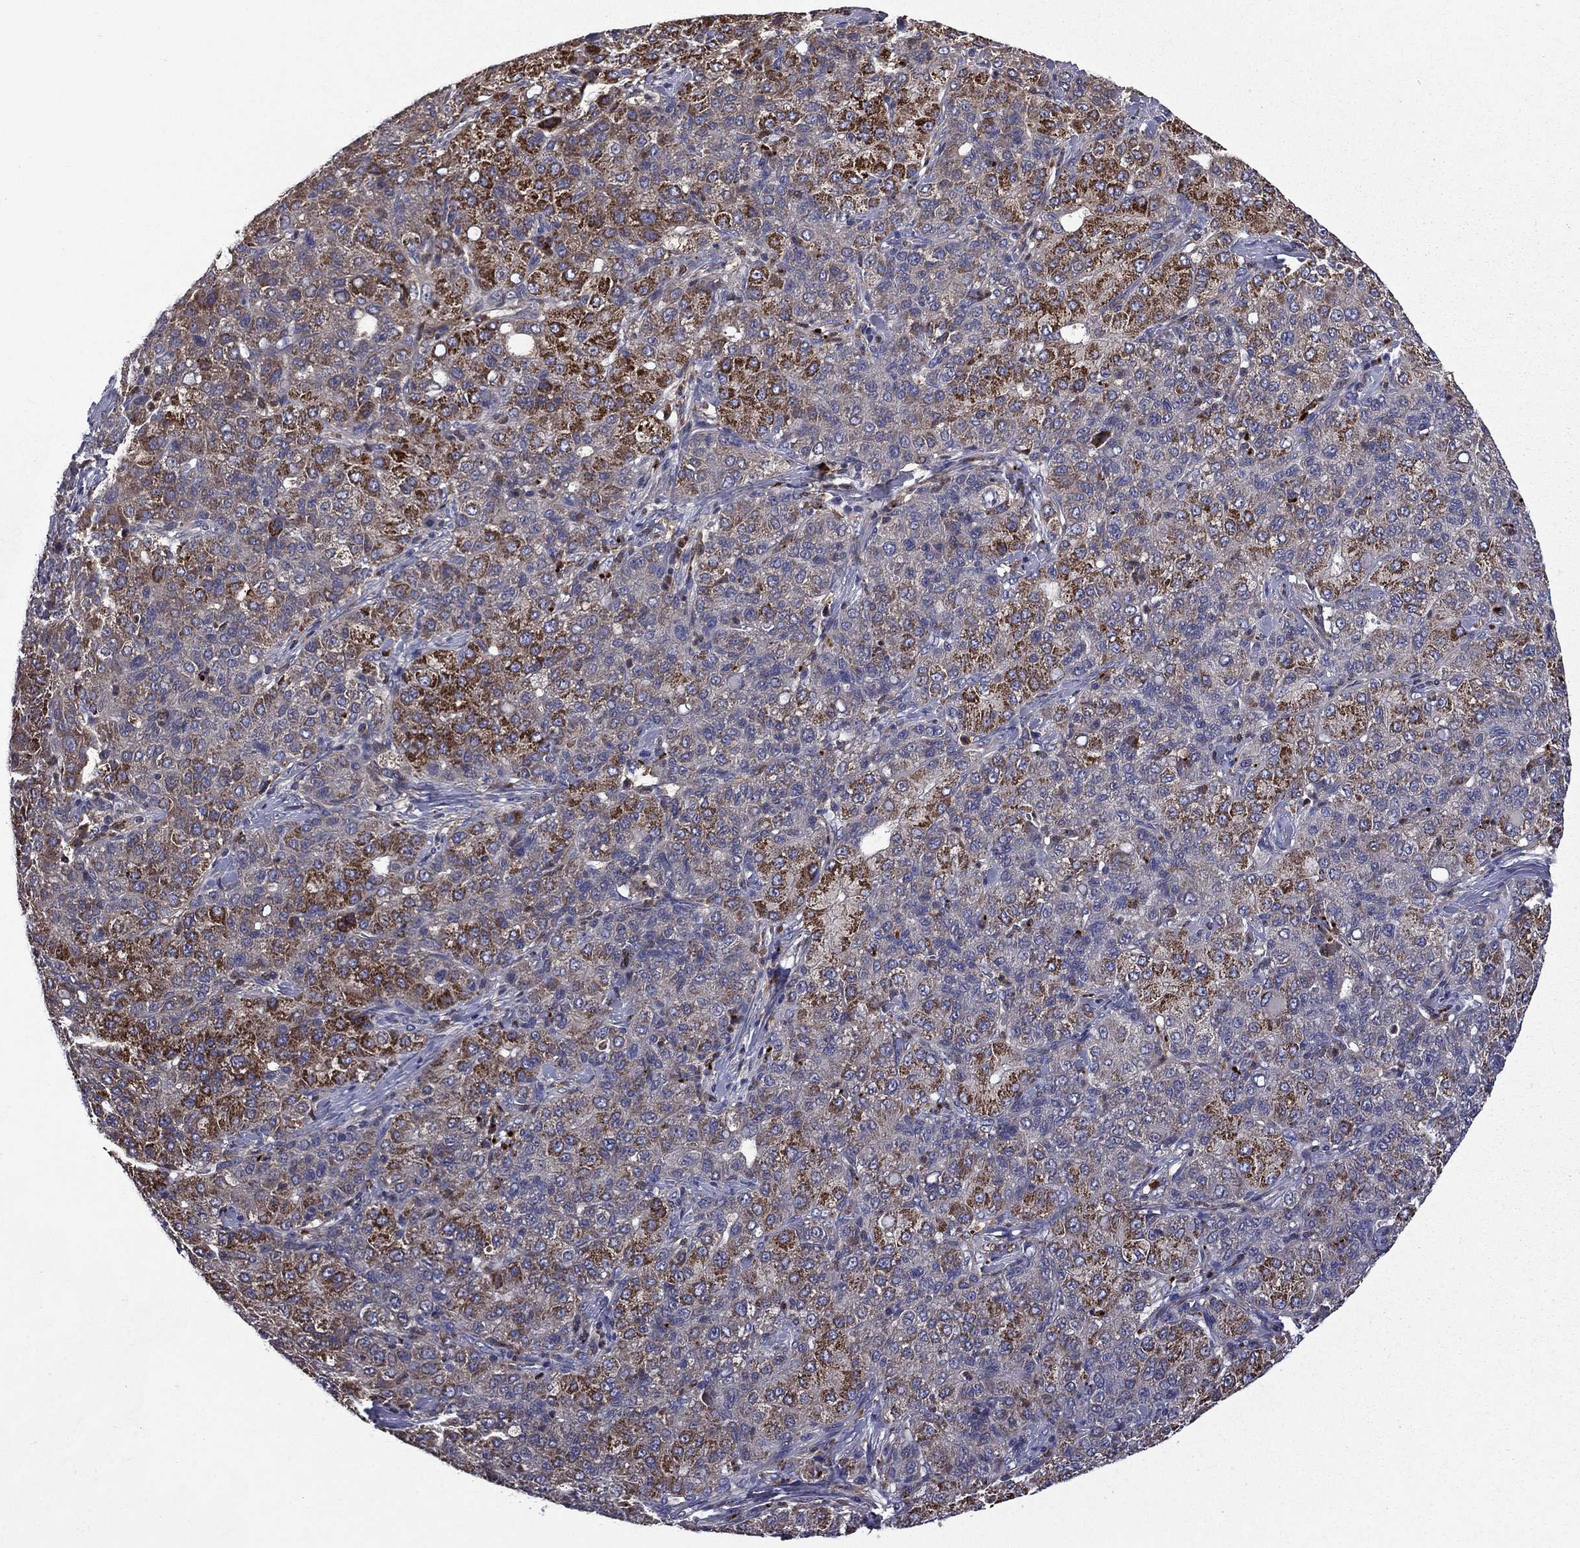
{"staining": {"intensity": "strong", "quantity": "25%-75%", "location": "cytoplasmic/membranous"}, "tissue": "liver cancer", "cell_type": "Tumor cells", "image_type": "cancer", "snomed": [{"axis": "morphology", "description": "Carcinoma, Hepatocellular, NOS"}, {"axis": "topography", "description": "Liver"}], "caption": "High-power microscopy captured an immunohistochemistry photomicrograph of liver cancer (hepatocellular carcinoma), revealing strong cytoplasmic/membranous expression in approximately 25%-75% of tumor cells.", "gene": "CEACAM7", "patient": {"sex": "male", "age": 65}}